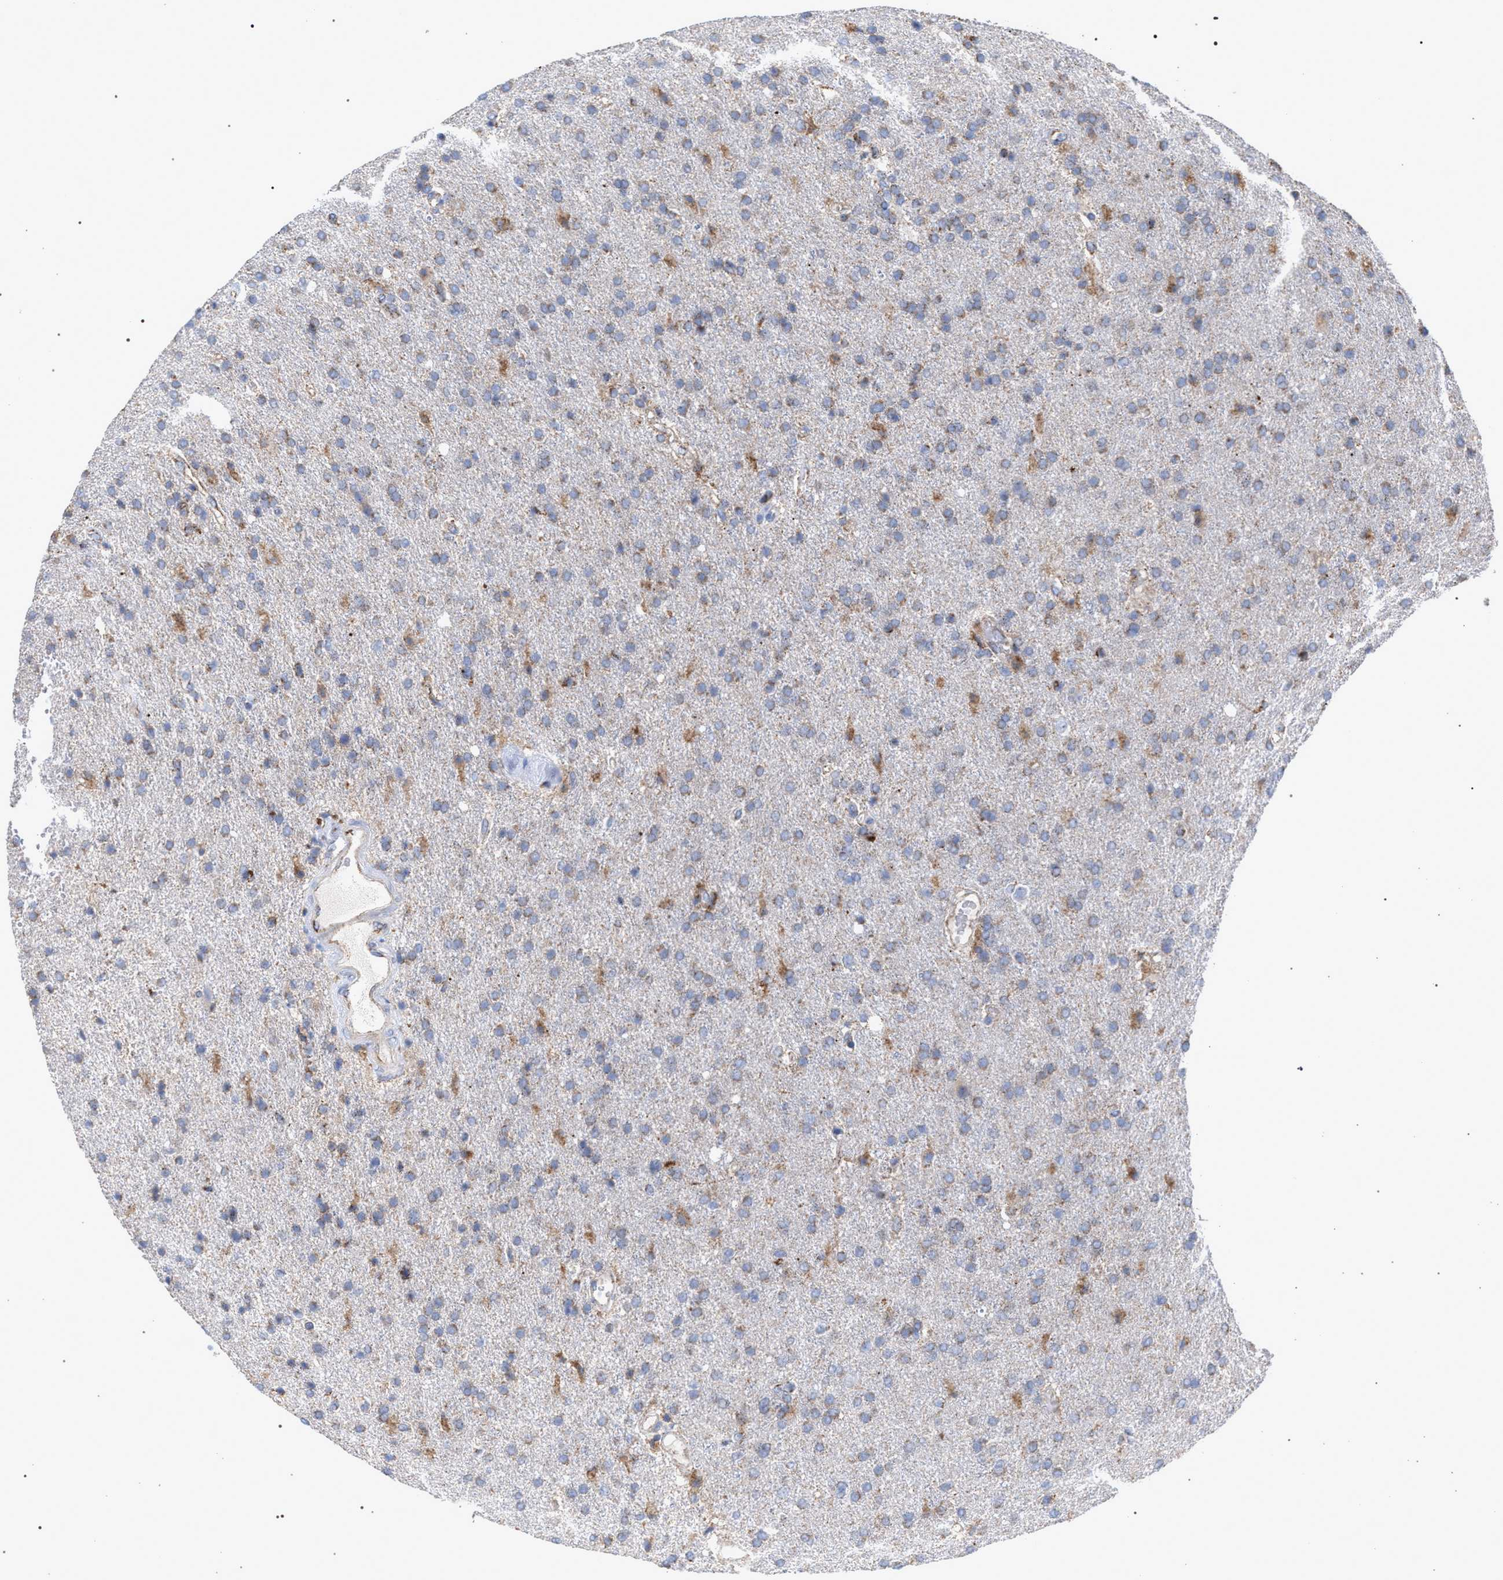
{"staining": {"intensity": "weak", "quantity": "25%-75%", "location": "cytoplasmic/membranous"}, "tissue": "glioma", "cell_type": "Tumor cells", "image_type": "cancer", "snomed": [{"axis": "morphology", "description": "Glioma, malignant, High grade"}, {"axis": "topography", "description": "Brain"}], "caption": "Immunohistochemical staining of glioma reveals low levels of weak cytoplasmic/membranous expression in about 25%-75% of tumor cells.", "gene": "ECI2", "patient": {"sex": "male", "age": 72}}